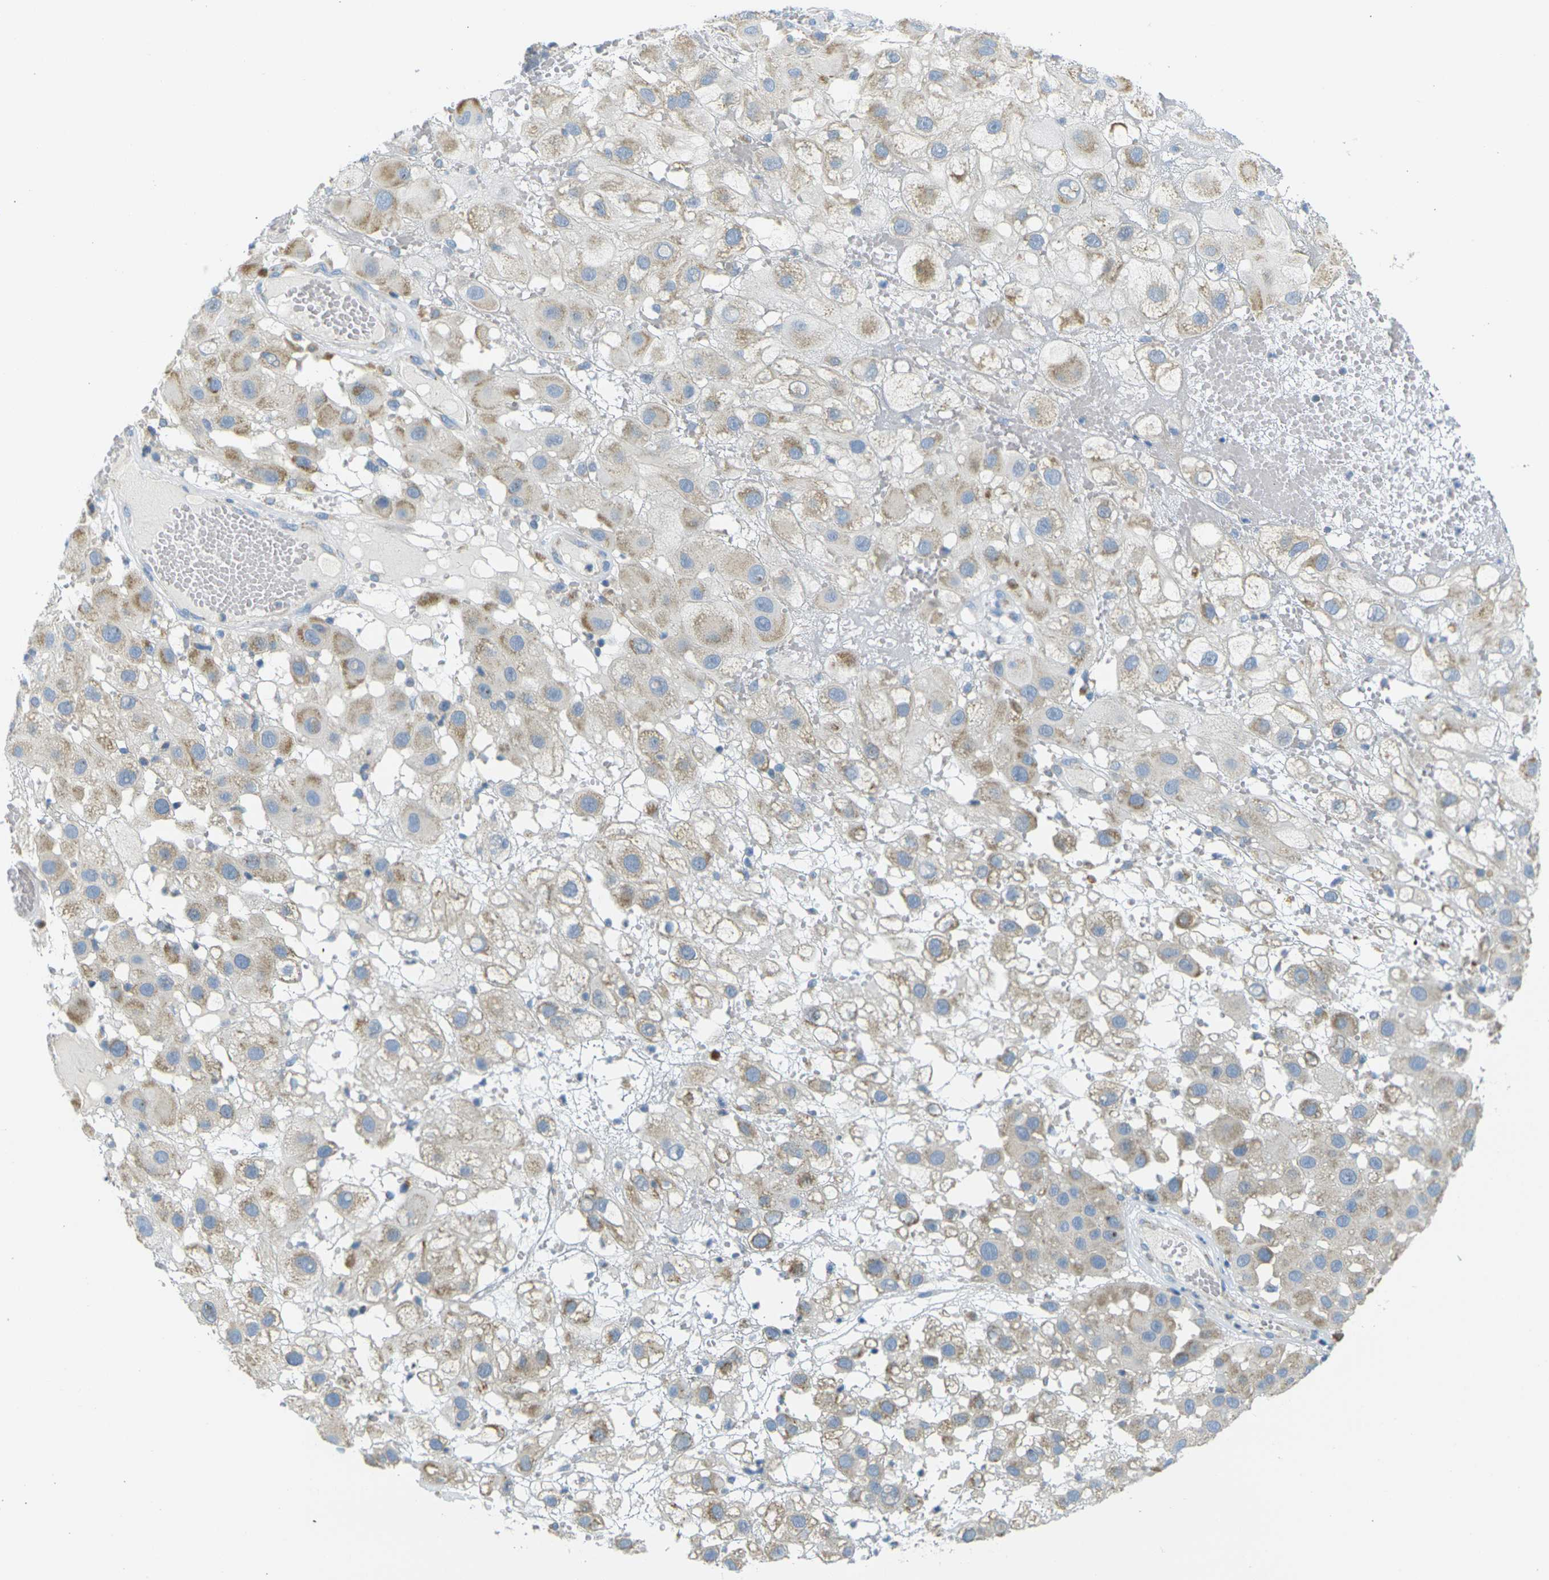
{"staining": {"intensity": "weak", "quantity": "25%-75%", "location": "cytoplasmic/membranous"}, "tissue": "melanoma", "cell_type": "Tumor cells", "image_type": "cancer", "snomed": [{"axis": "morphology", "description": "Malignant melanoma, NOS"}, {"axis": "topography", "description": "Skin"}], "caption": "This photomicrograph exhibits immunohistochemistry staining of human melanoma, with low weak cytoplasmic/membranous expression in about 25%-75% of tumor cells.", "gene": "PARD6B", "patient": {"sex": "female", "age": 81}}